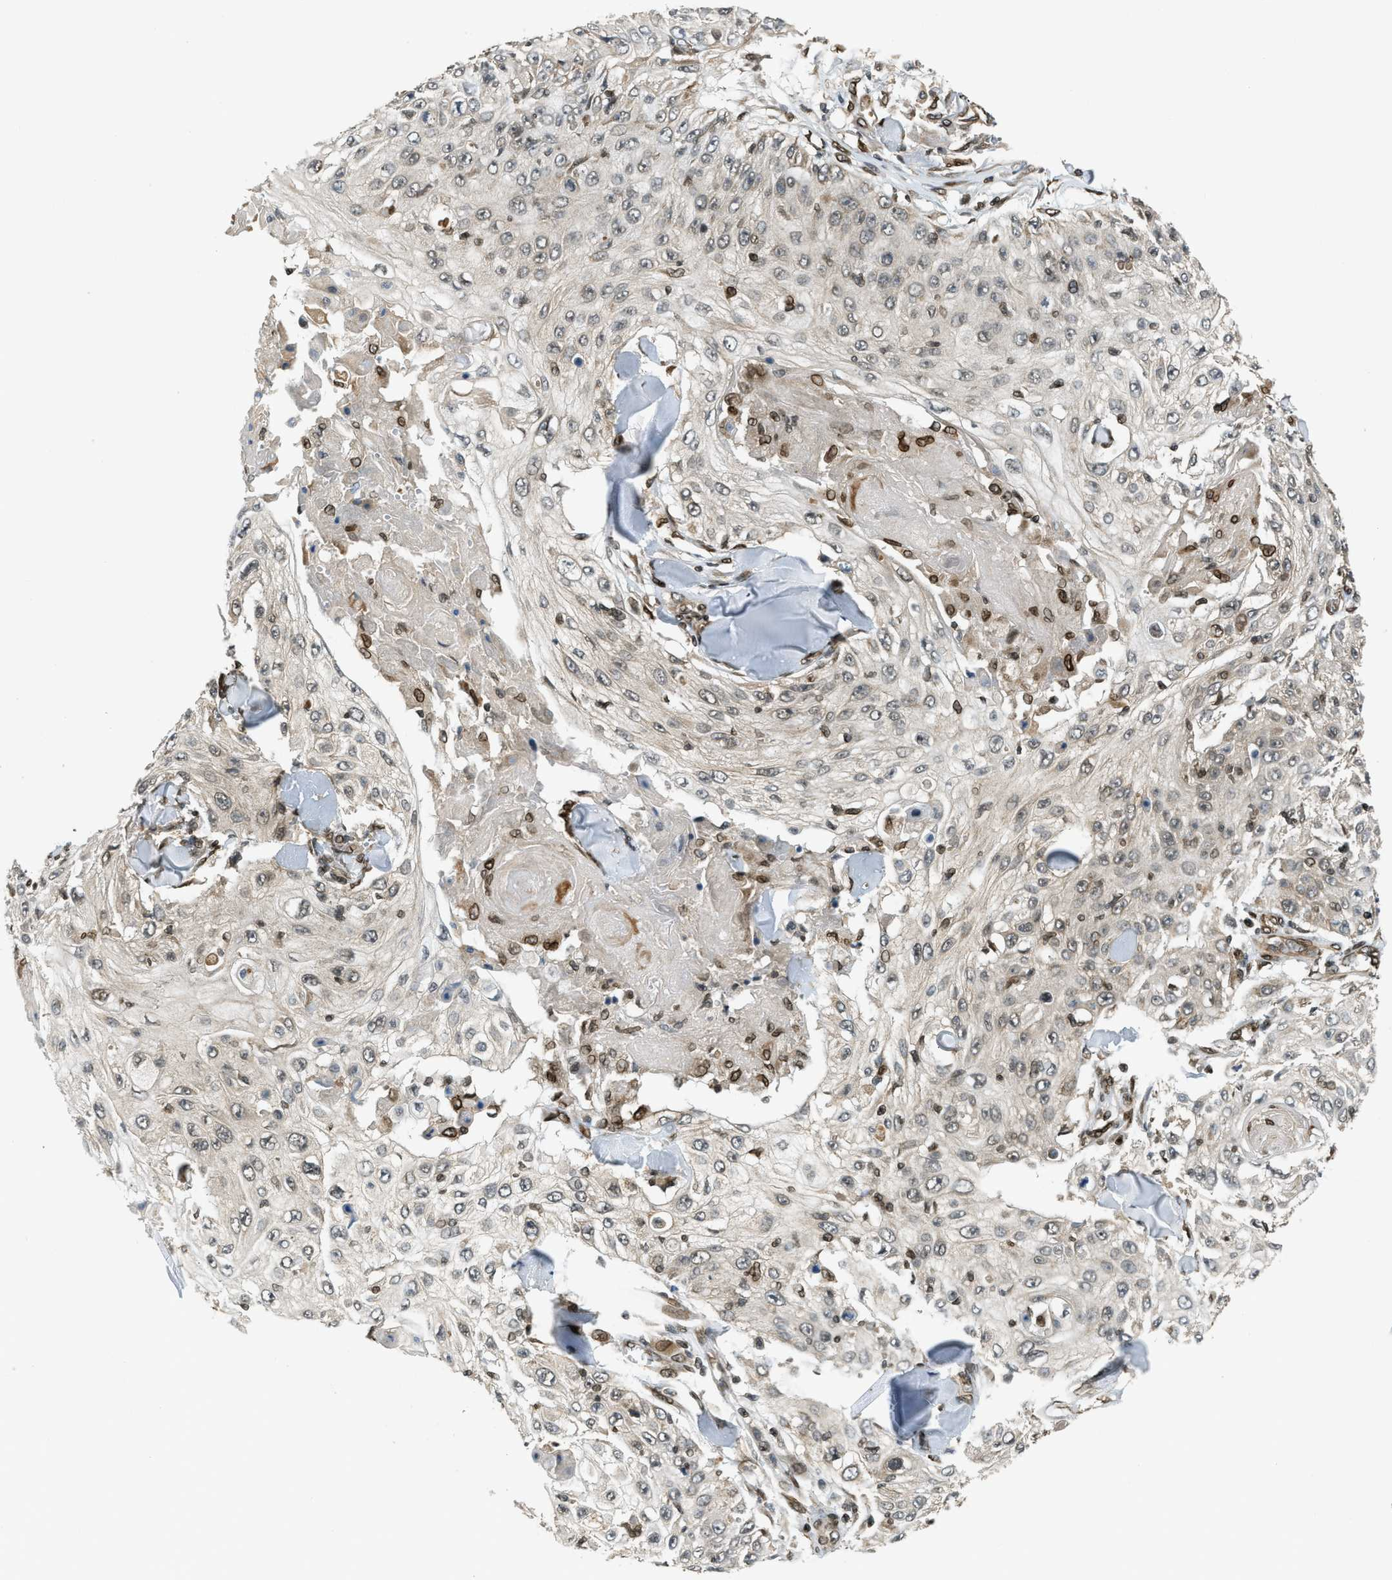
{"staining": {"intensity": "weak", "quantity": "25%-75%", "location": "cytoplasmic/membranous,nuclear"}, "tissue": "skin cancer", "cell_type": "Tumor cells", "image_type": "cancer", "snomed": [{"axis": "morphology", "description": "Squamous cell carcinoma, NOS"}, {"axis": "topography", "description": "Skin"}], "caption": "A brown stain shows weak cytoplasmic/membranous and nuclear staining of a protein in skin cancer tumor cells.", "gene": "SYNE1", "patient": {"sex": "male", "age": 86}}